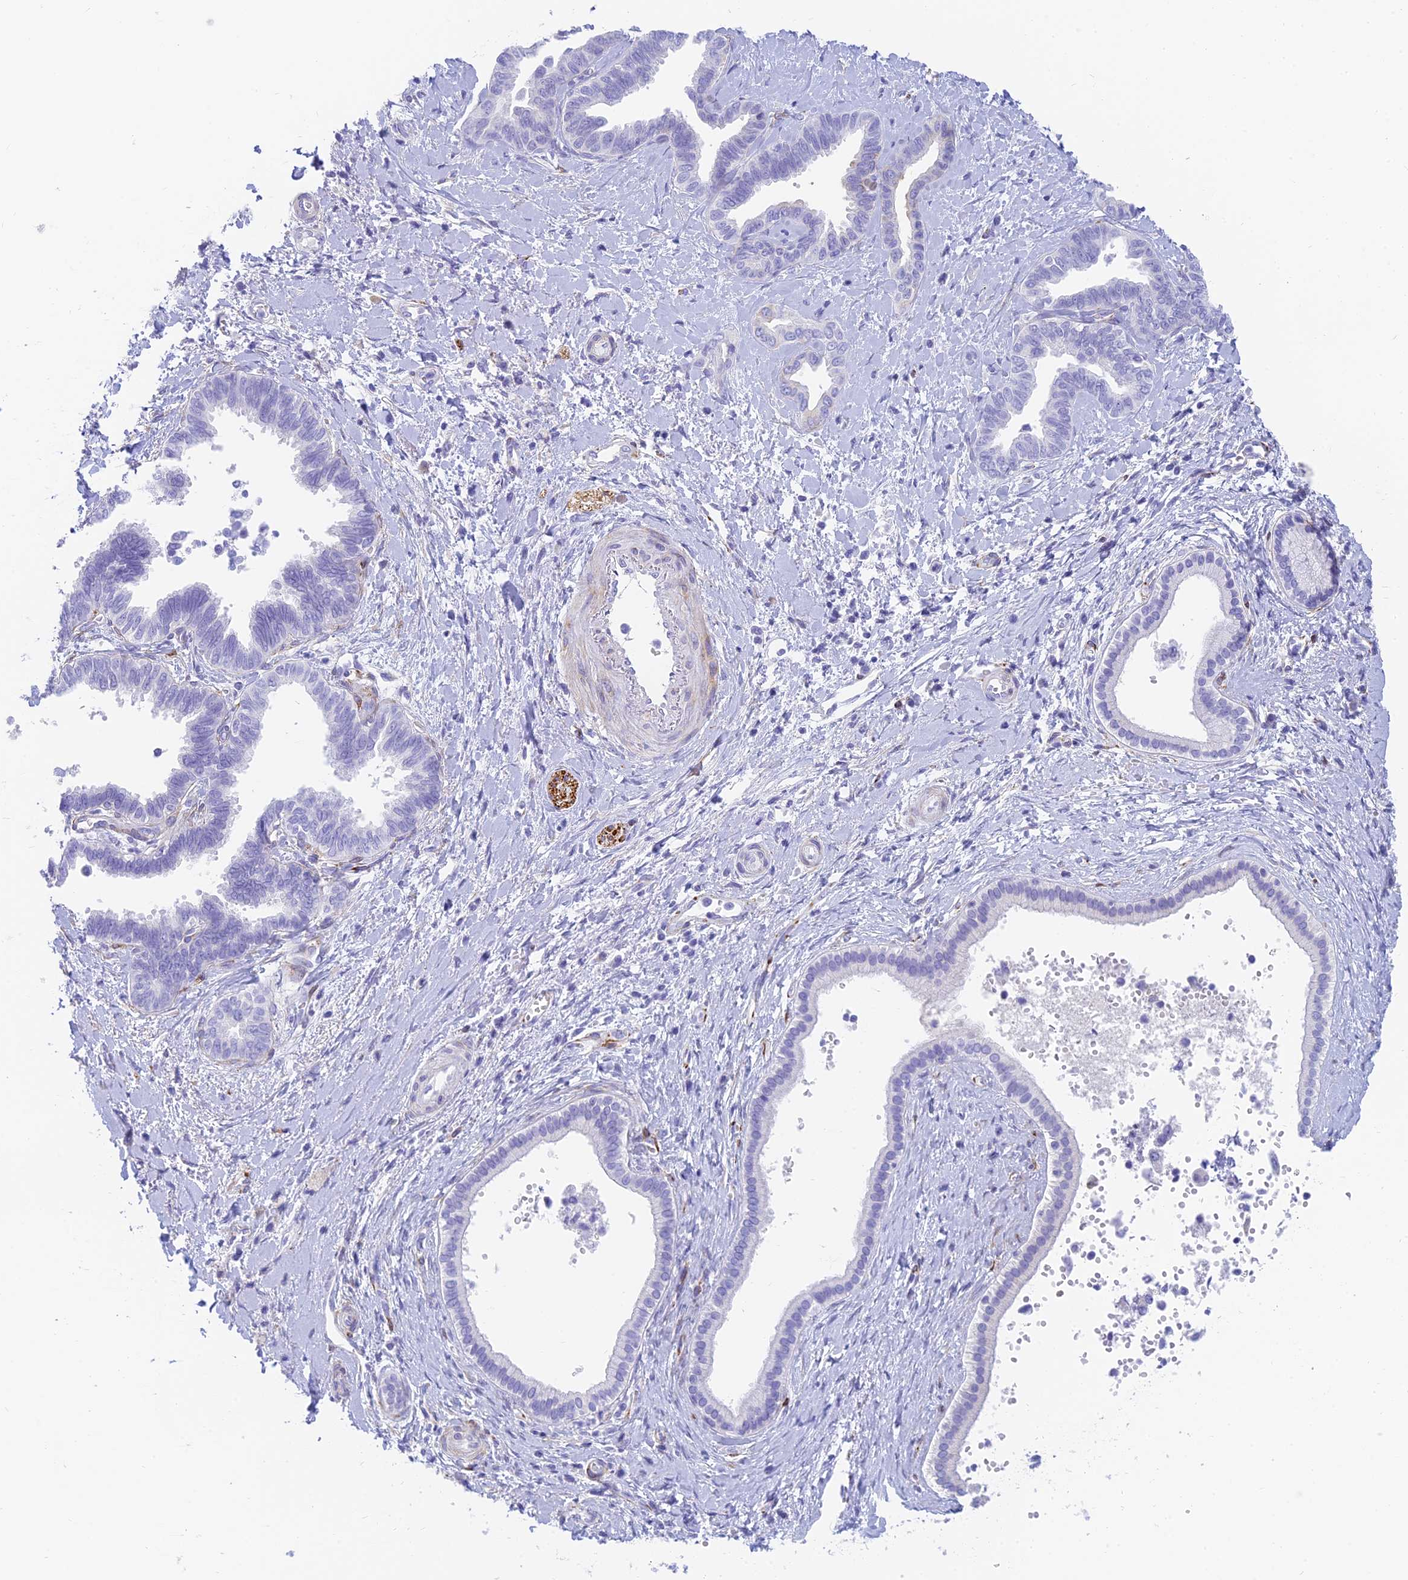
{"staining": {"intensity": "negative", "quantity": "none", "location": "none"}, "tissue": "liver cancer", "cell_type": "Tumor cells", "image_type": "cancer", "snomed": [{"axis": "morphology", "description": "Cholangiocarcinoma"}, {"axis": "topography", "description": "Liver"}], "caption": "Immunohistochemistry of human liver cancer (cholangiocarcinoma) shows no positivity in tumor cells.", "gene": "SLC36A2", "patient": {"sex": "female", "age": 77}}